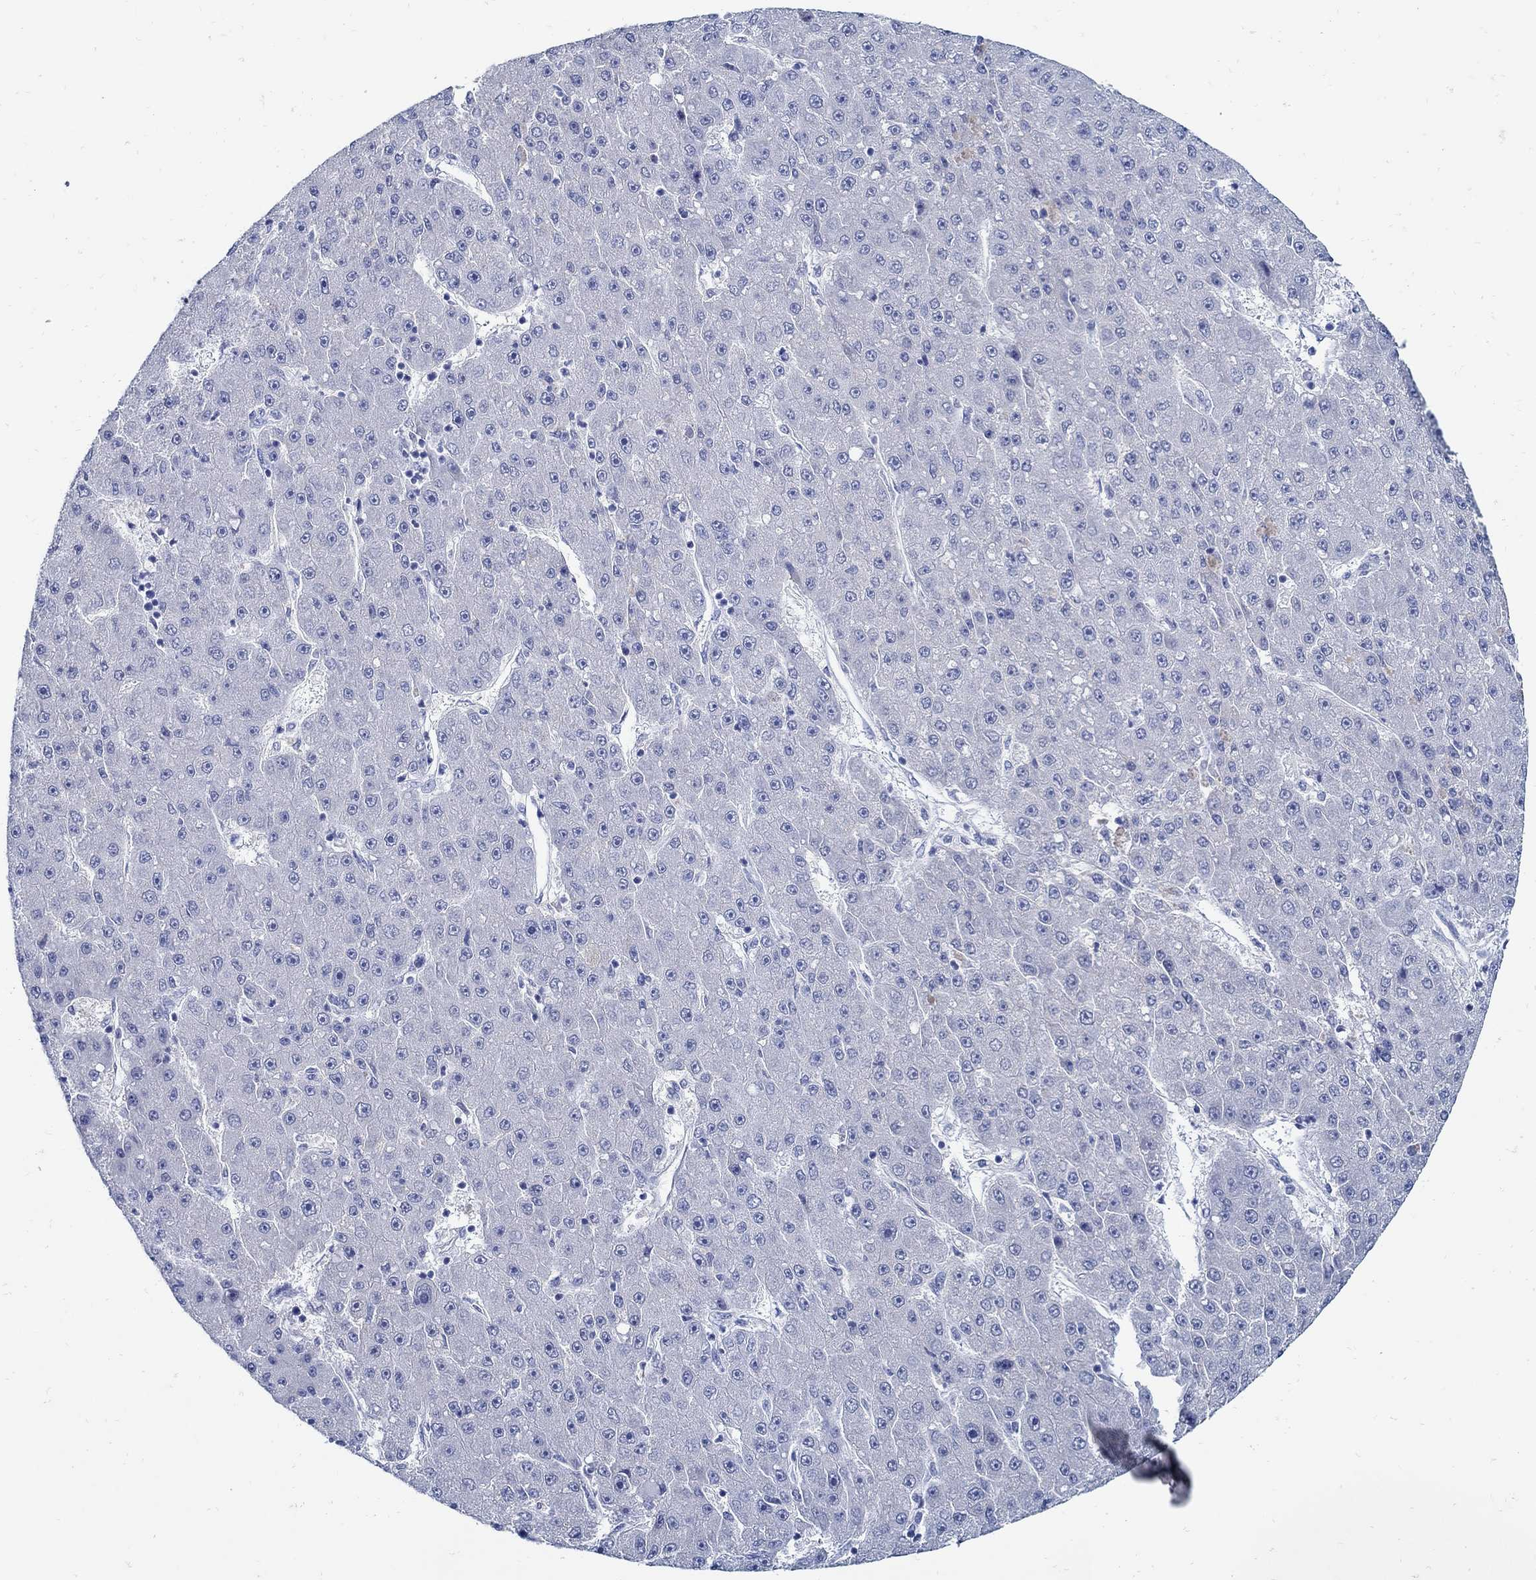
{"staining": {"intensity": "negative", "quantity": "none", "location": "none"}, "tissue": "liver cancer", "cell_type": "Tumor cells", "image_type": "cancer", "snomed": [{"axis": "morphology", "description": "Carcinoma, Hepatocellular, NOS"}, {"axis": "topography", "description": "Liver"}], "caption": "A histopathology image of human hepatocellular carcinoma (liver) is negative for staining in tumor cells. (Immunohistochemistry (ihc), brightfield microscopy, high magnification).", "gene": "PAX9", "patient": {"sex": "male", "age": 67}}